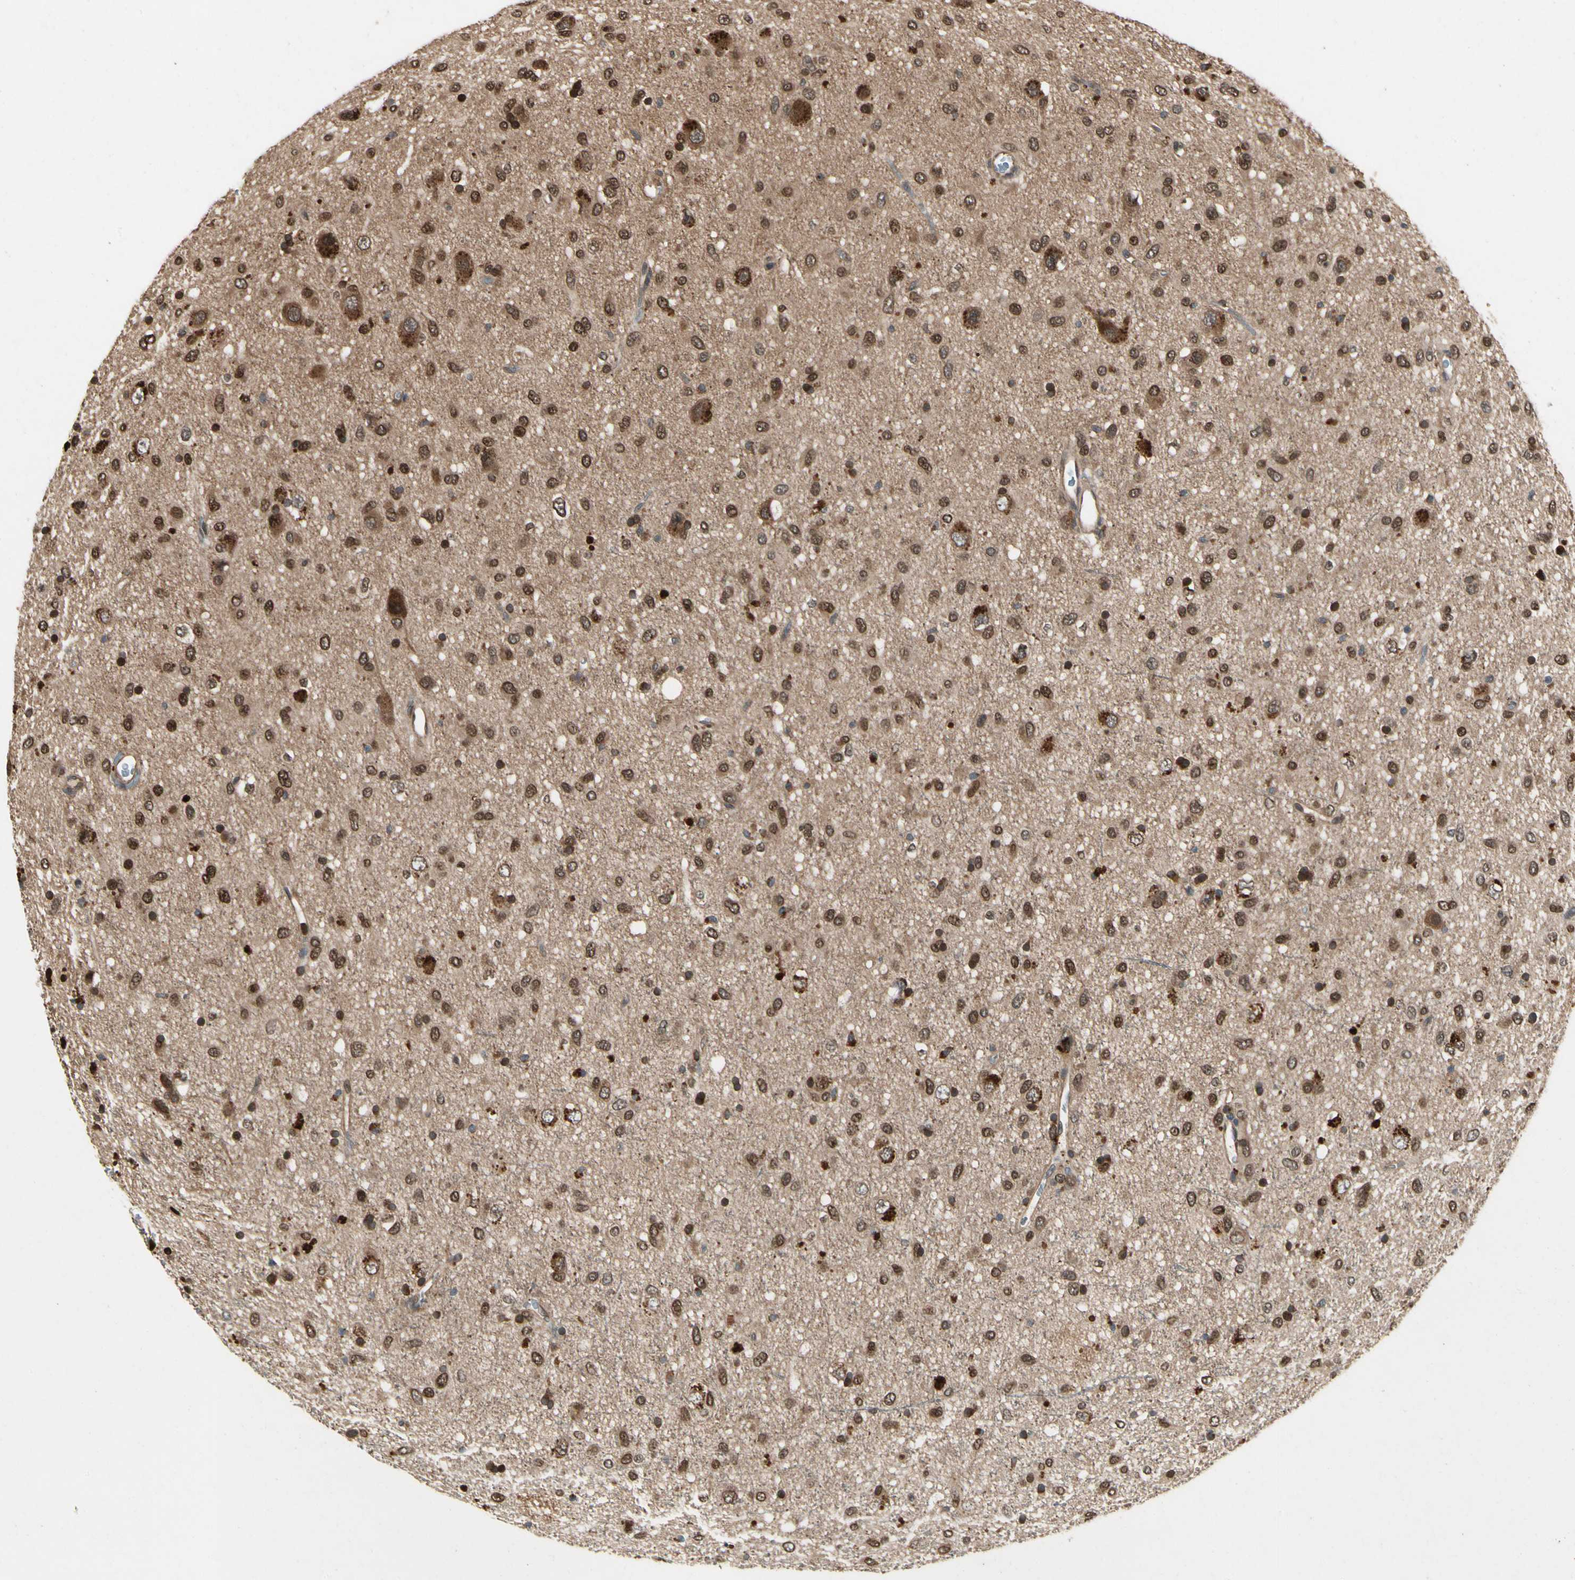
{"staining": {"intensity": "moderate", "quantity": "25%-75%", "location": "cytoplasmic/membranous"}, "tissue": "glioma", "cell_type": "Tumor cells", "image_type": "cancer", "snomed": [{"axis": "morphology", "description": "Glioma, malignant, Low grade"}, {"axis": "topography", "description": "Brain"}], "caption": "Immunohistochemistry (IHC) of human malignant glioma (low-grade) demonstrates medium levels of moderate cytoplasmic/membranous positivity in approximately 25%-75% of tumor cells.", "gene": "YWHAQ", "patient": {"sex": "male", "age": 77}}